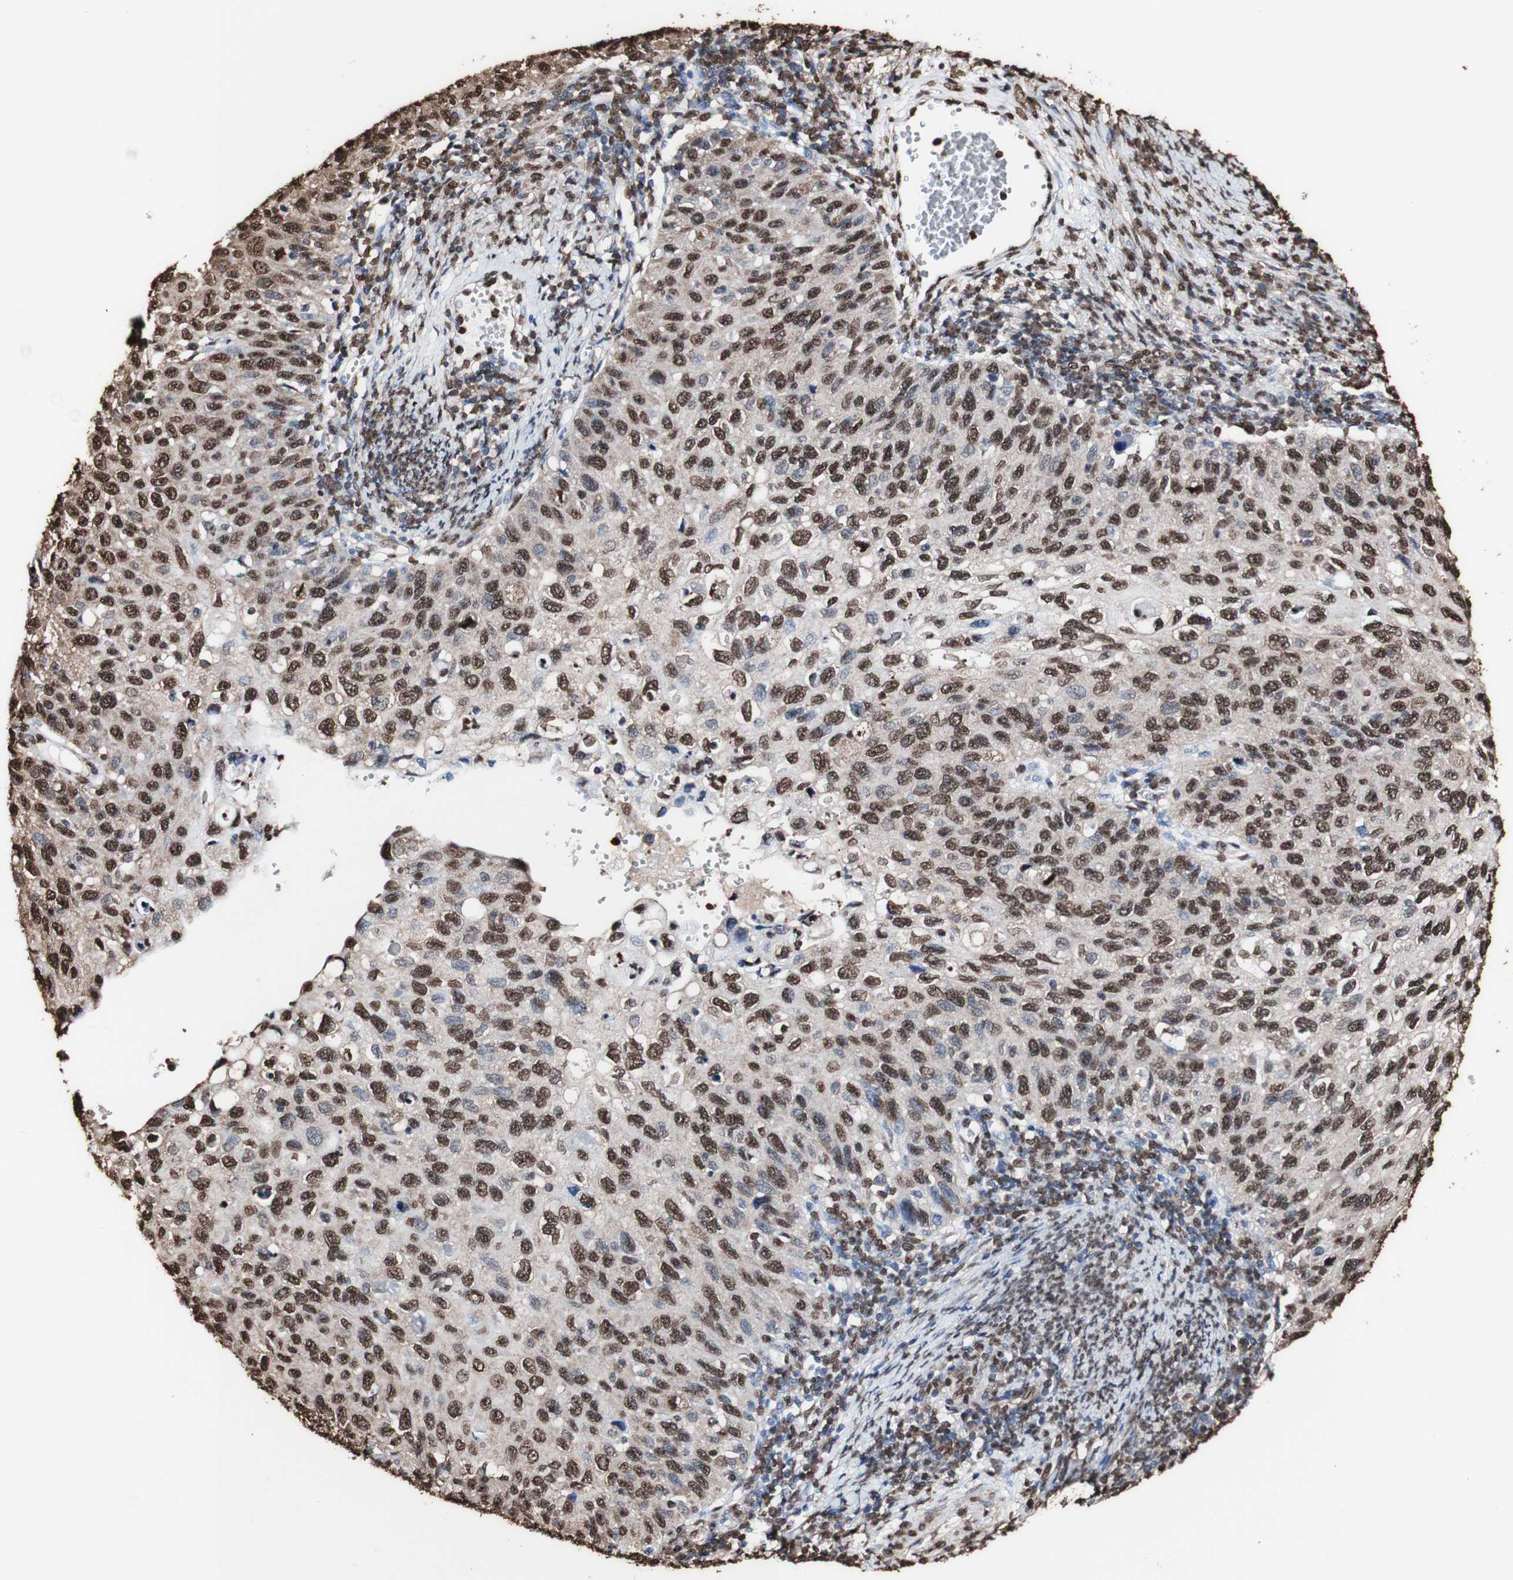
{"staining": {"intensity": "strong", "quantity": "25%-75%", "location": "cytoplasmic/membranous,nuclear"}, "tissue": "cervical cancer", "cell_type": "Tumor cells", "image_type": "cancer", "snomed": [{"axis": "morphology", "description": "Squamous cell carcinoma, NOS"}, {"axis": "topography", "description": "Cervix"}], "caption": "DAB (3,3'-diaminobenzidine) immunohistochemical staining of human cervical cancer exhibits strong cytoplasmic/membranous and nuclear protein staining in approximately 25%-75% of tumor cells.", "gene": "PIDD1", "patient": {"sex": "female", "age": 70}}